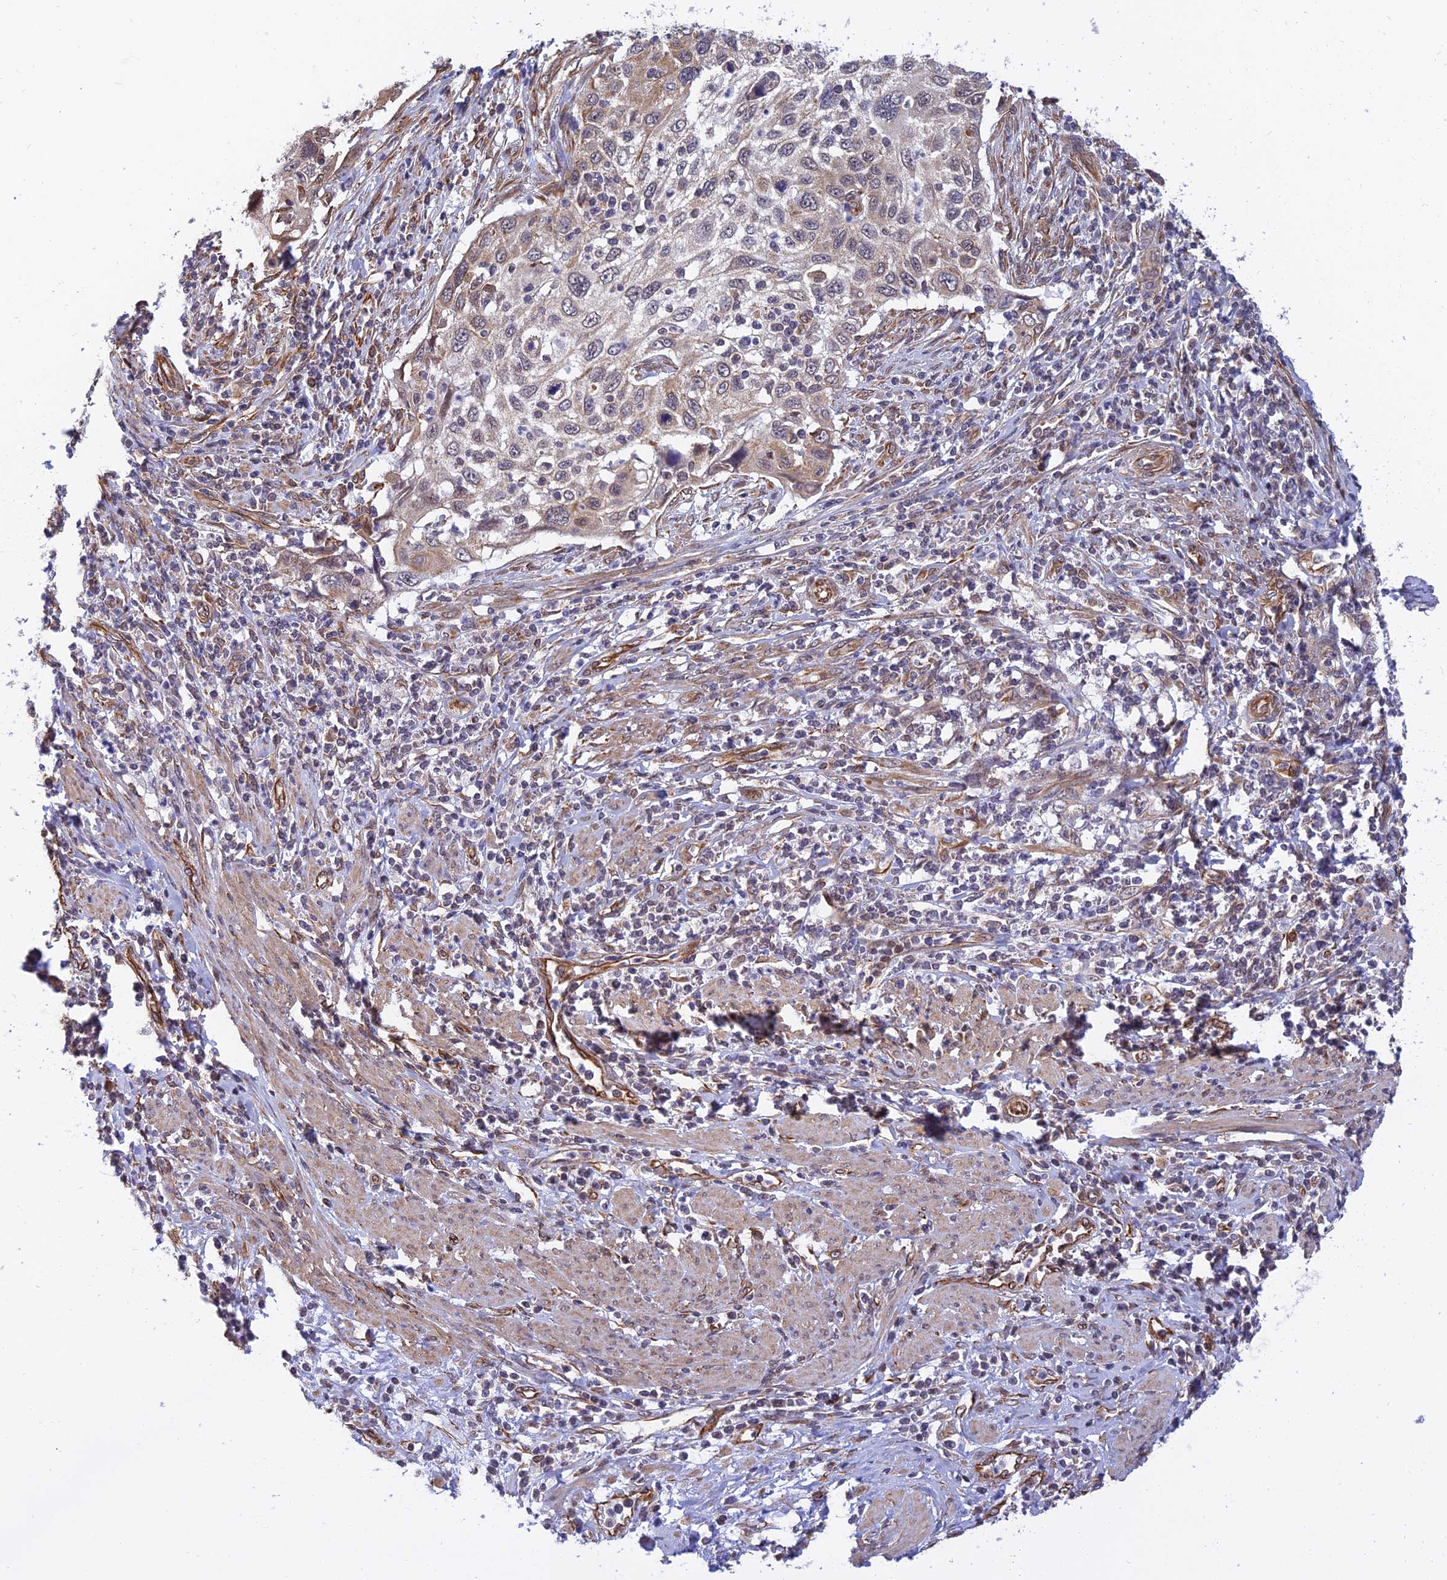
{"staining": {"intensity": "moderate", "quantity": "25%-75%", "location": "cytoplasmic/membranous"}, "tissue": "cervical cancer", "cell_type": "Tumor cells", "image_type": "cancer", "snomed": [{"axis": "morphology", "description": "Squamous cell carcinoma, NOS"}, {"axis": "topography", "description": "Cervix"}], "caption": "A photomicrograph of cervical cancer stained for a protein reveals moderate cytoplasmic/membranous brown staining in tumor cells.", "gene": "PAGR1", "patient": {"sex": "female", "age": 70}}